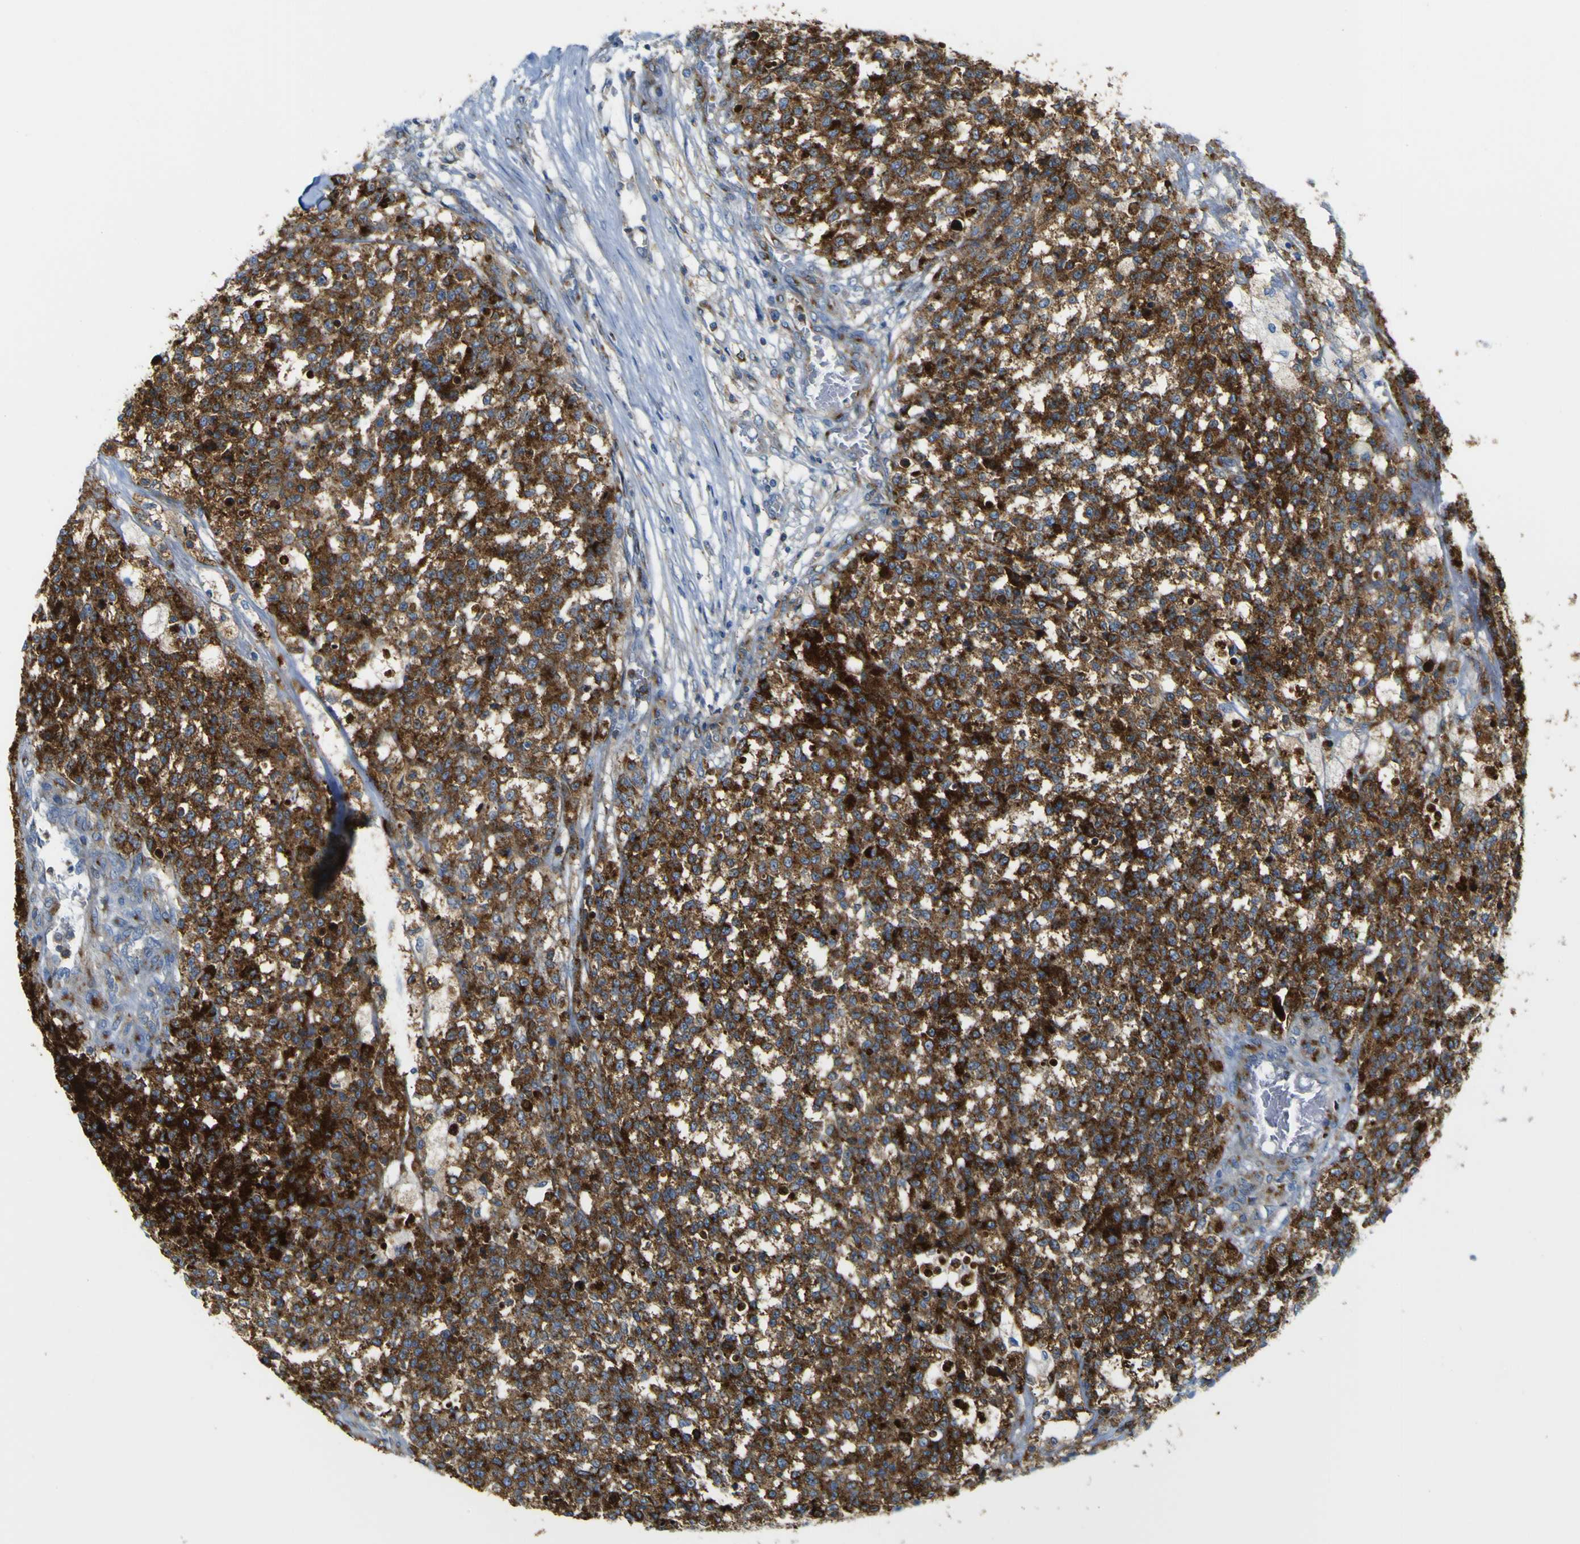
{"staining": {"intensity": "strong", "quantity": ">75%", "location": "cytoplasmic/membranous"}, "tissue": "testis cancer", "cell_type": "Tumor cells", "image_type": "cancer", "snomed": [{"axis": "morphology", "description": "Seminoma, NOS"}, {"axis": "topography", "description": "Testis"}], "caption": "Immunohistochemistry (IHC) photomicrograph of neoplastic tissue: testis cancer stained using immunohistochemistry exhibits high levels of strong protein expression localized specifically in the cytoplasmic/membranous of tumor cells, appearing as a cytoplasmic/membranous brown color.", "gene": "IGF2R", "patient": {"sex": "male", "age": 59}}